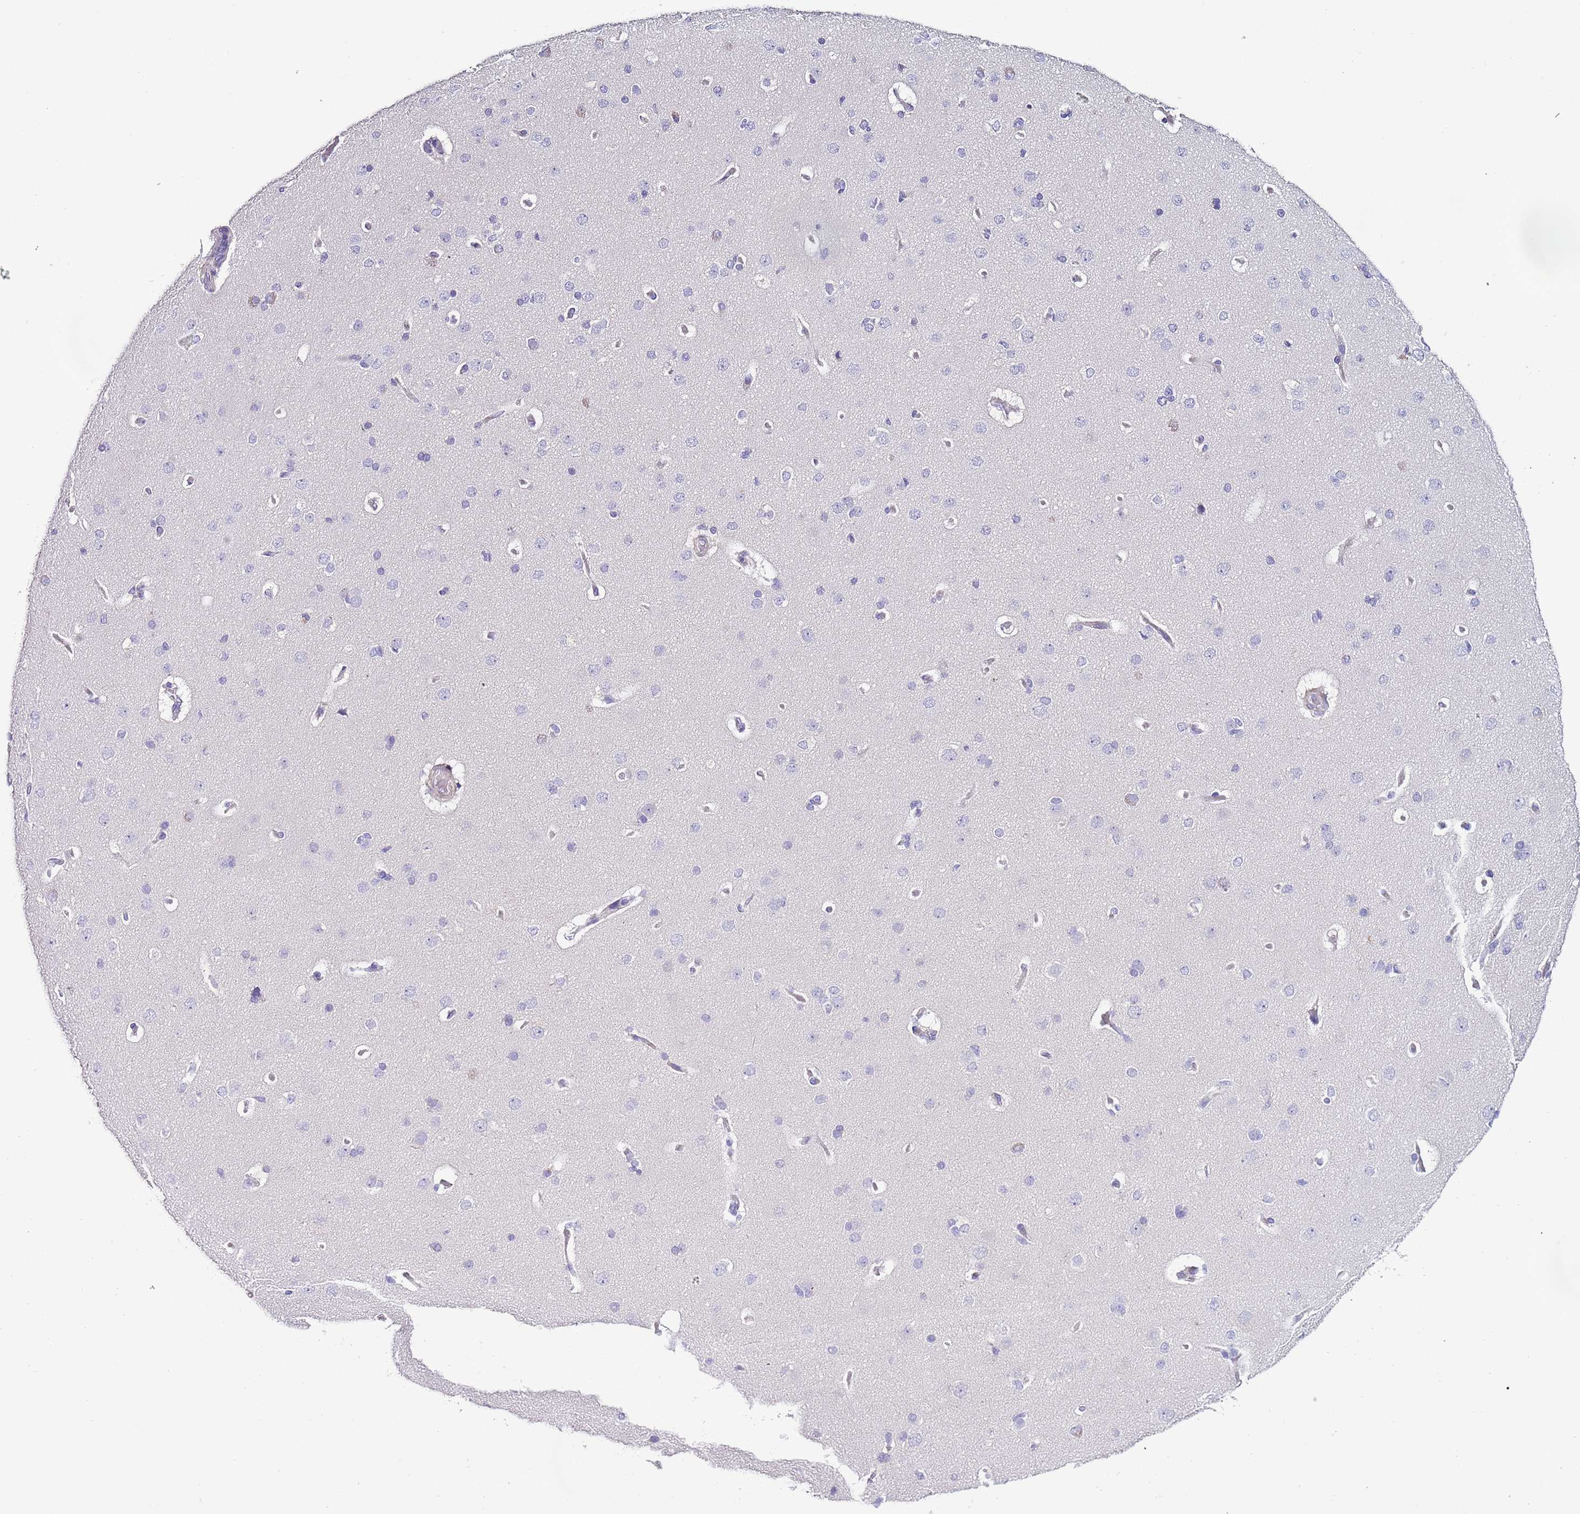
{"staining": {"intensity": "strong", "quantity": "<25%", "location": "cytoplasmic/membranous"}, "tissue": "cerebral cortex", "cell_type": "Endothelial cells", "image_type": "normal", "snomed": [{"axis": "morphology", "description": "Normal tissue, NOS"}, {"axis": "topography", "description": "Cerebral cortex"}], "caption": "A photomicrograph of cerebral cortex stained for a protein reveals strong cytoplasmic/membranous brown staining in endothelial cells. (Brightfield microscopy of DAB IHC at high magnification).", "gene": "LRRN3", "patient": {"sex": "male", "age": 62}}